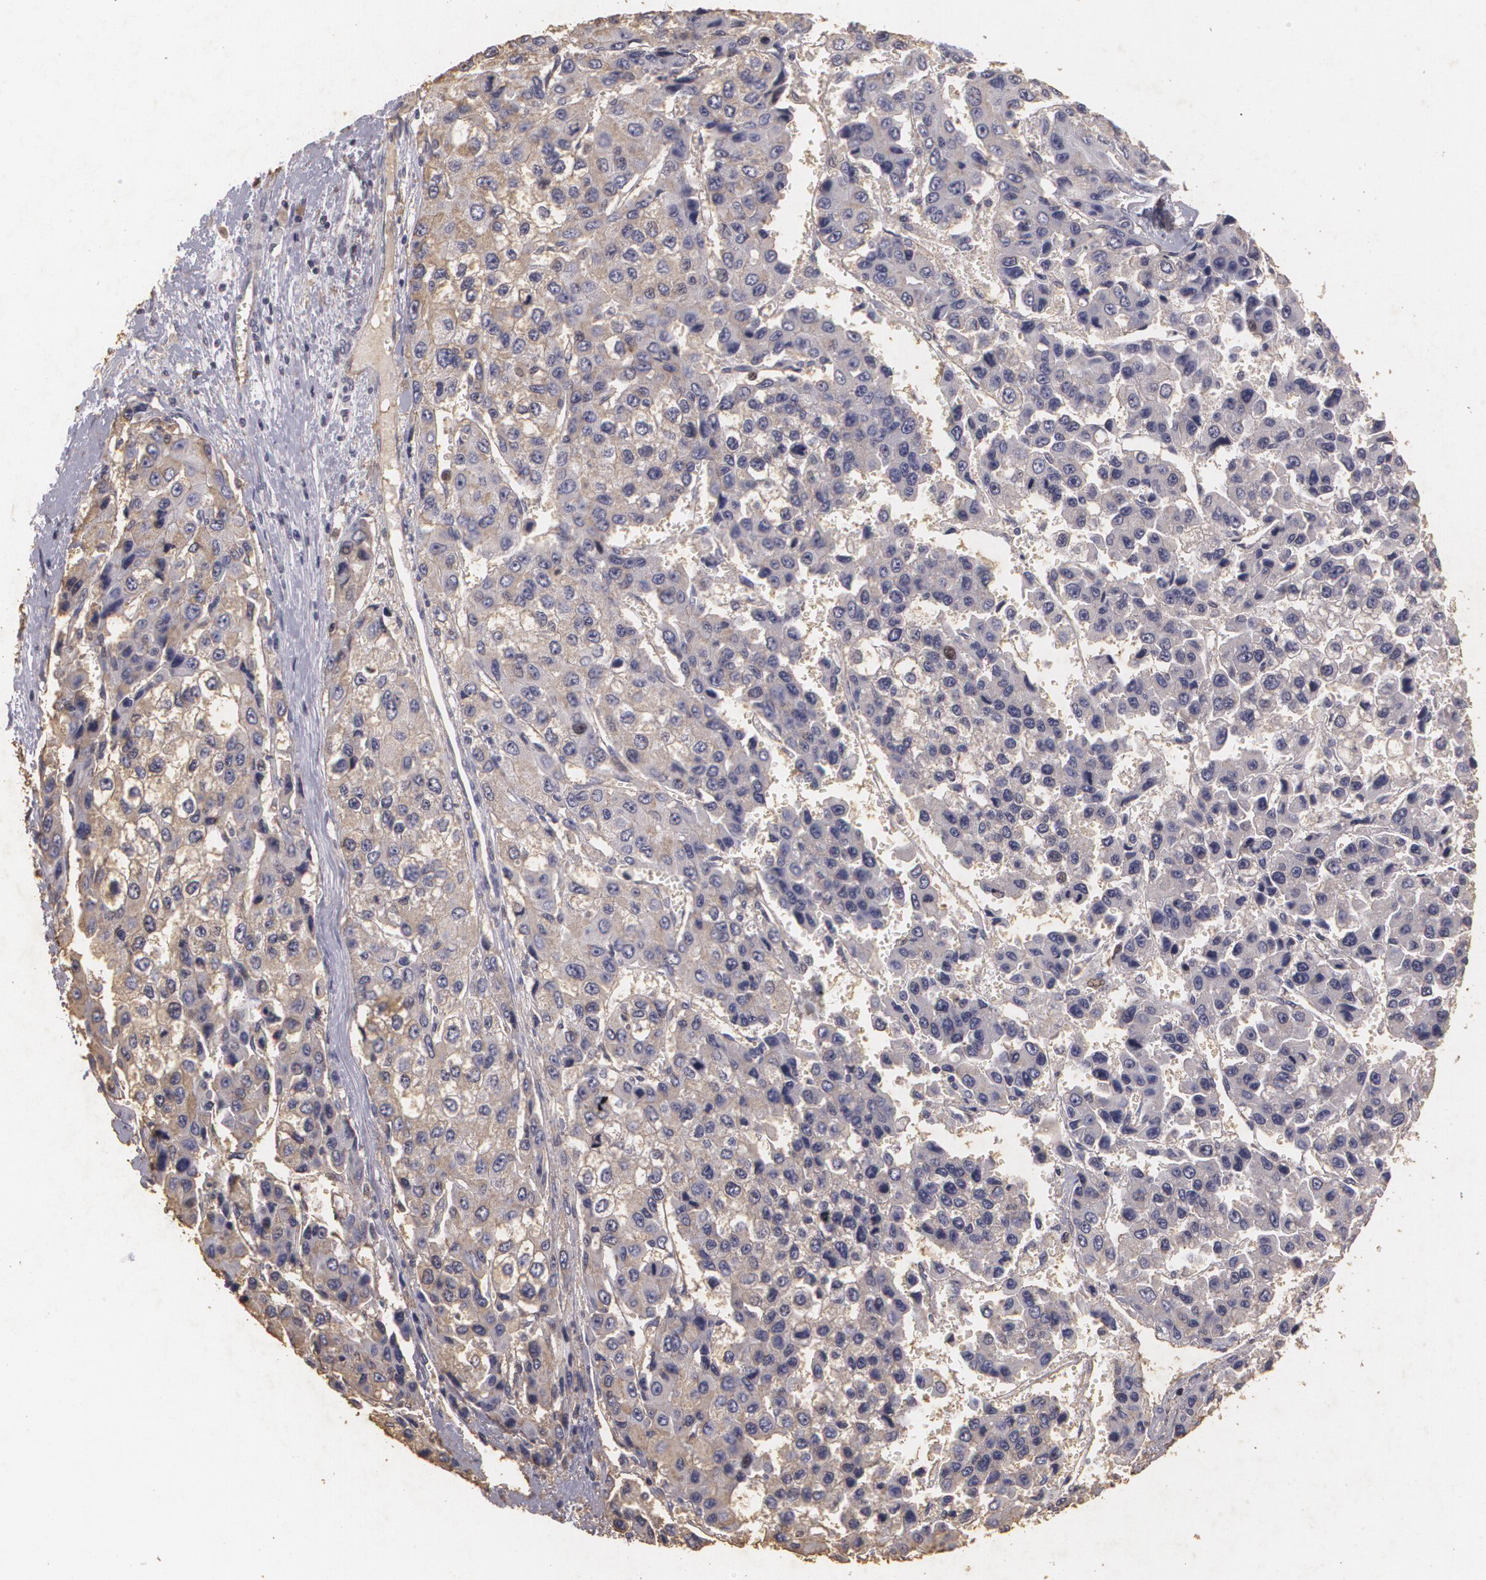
{"staining": {"intensity": "weak", "quantity": "25%-75%", "location": "cytoplasmic/membranous"}, "tissue": "liver cancer", "cell_type": "Tumor cells", "image_type": "cancer", "snomed": [{"axis": "morphology", "description": "Carcinoma, Hepatocellular, NOS"}, {"axis": "topography", "description": "Liver"}], "caption": "The histopathology image demonstrates a brown stain indicating the presence of a protein in the cytoplasmic/membranous of tumor cells in liver cancer.", "gene": "KCNA4", "patient": {"sex": "female", "age": 66}}